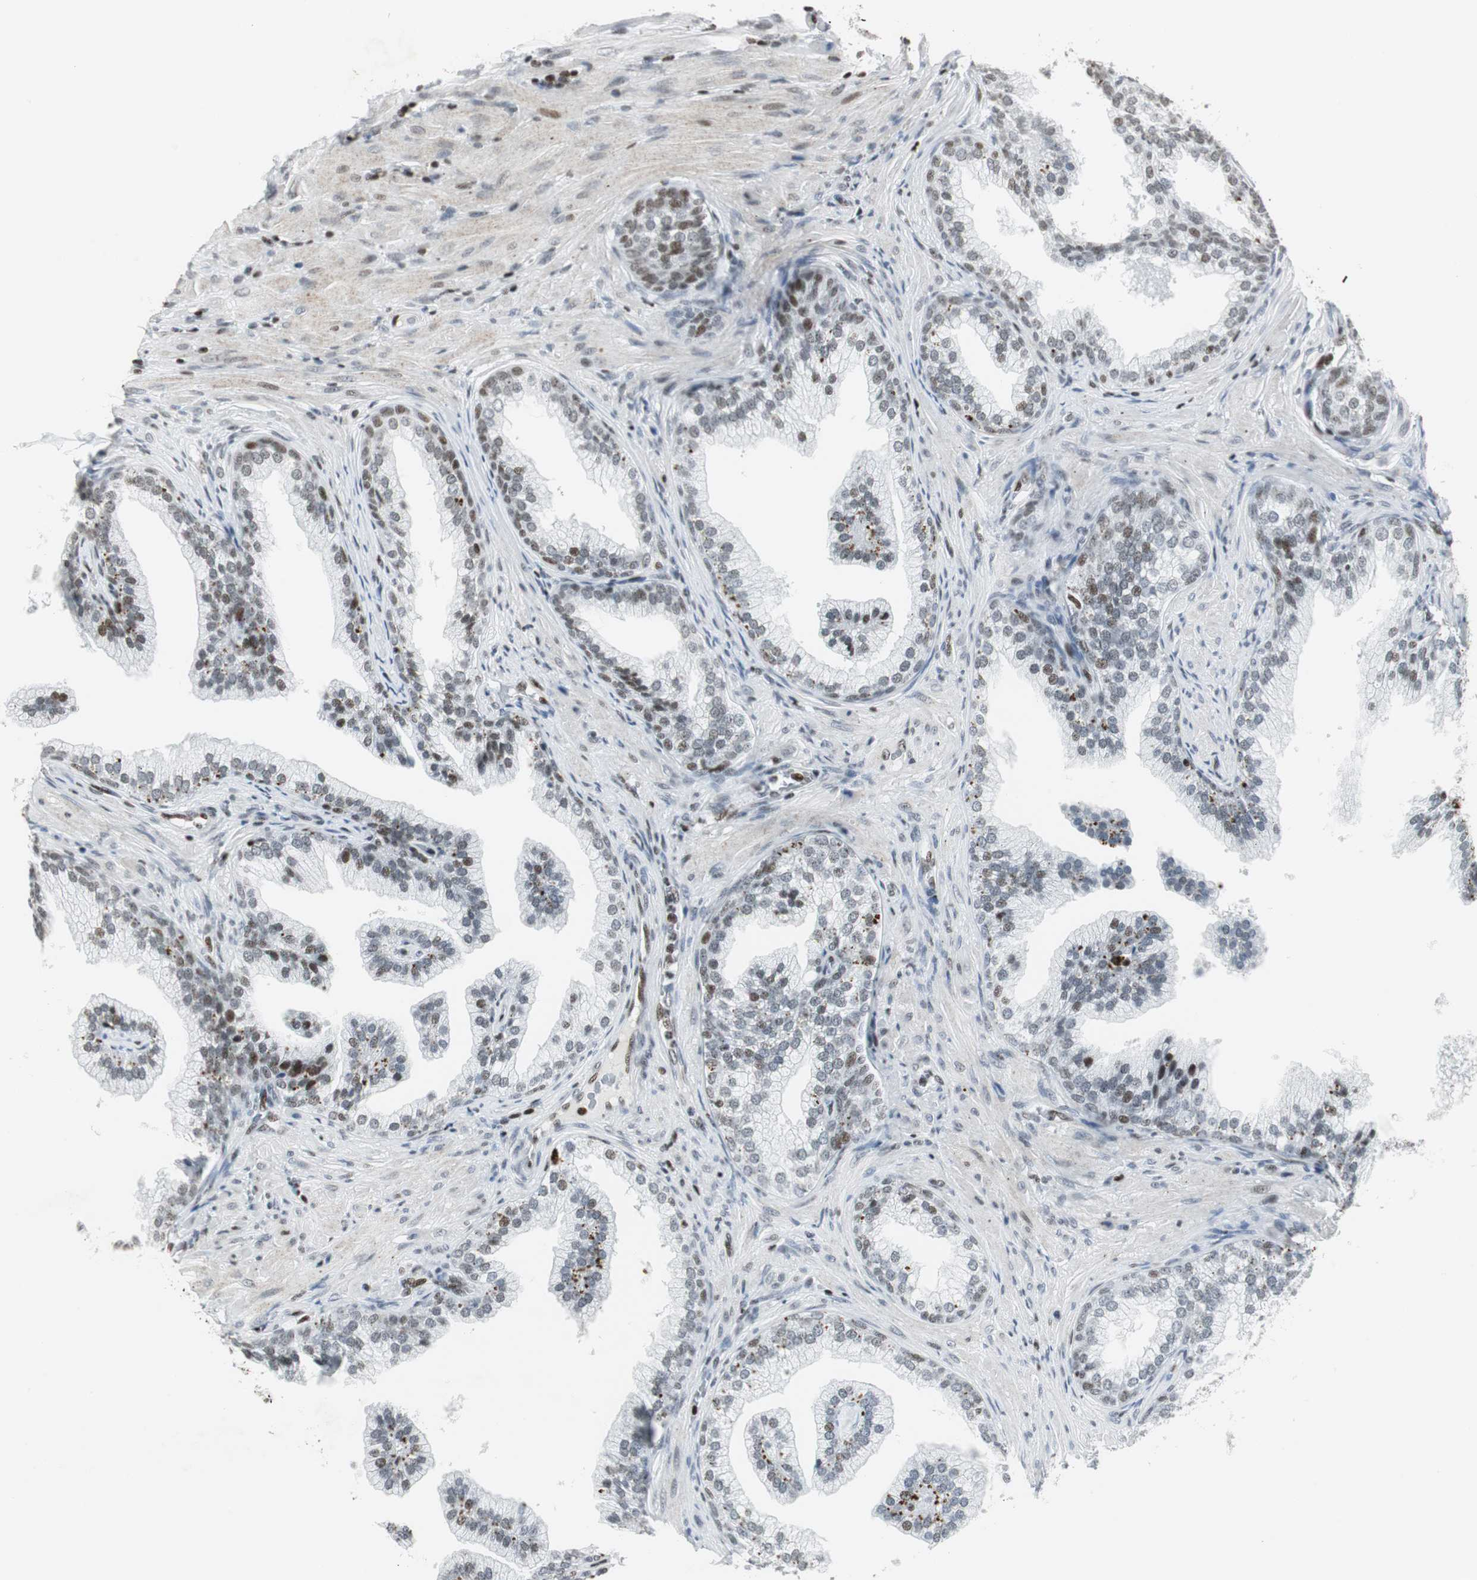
{"staining": {"intensity": "weak", "quantity": "25%-75%", "location": "nuclear"}, "tissue": "prostate", "cell_type": "Glandular cells", "image_type": "normal", "snomed": [{"axis": "morphology", "description": "Normal tissue, NOS"}, {"axis": "topography", "description": "Prostate"}], "caption": "Immunohistochemical staining of normal human prostate displays 25%-75% levels of weak nuclear protein positivity in approximately 25%-75% of glandular cells. The staining was performed using DAB (3,3'-diaminobenzidine), with brown indicating positive protein expression. Nuclei are stained blue with hematoxylin.", "gene": "RBBP4", "patient": {"sex": "male", "age": 76}}